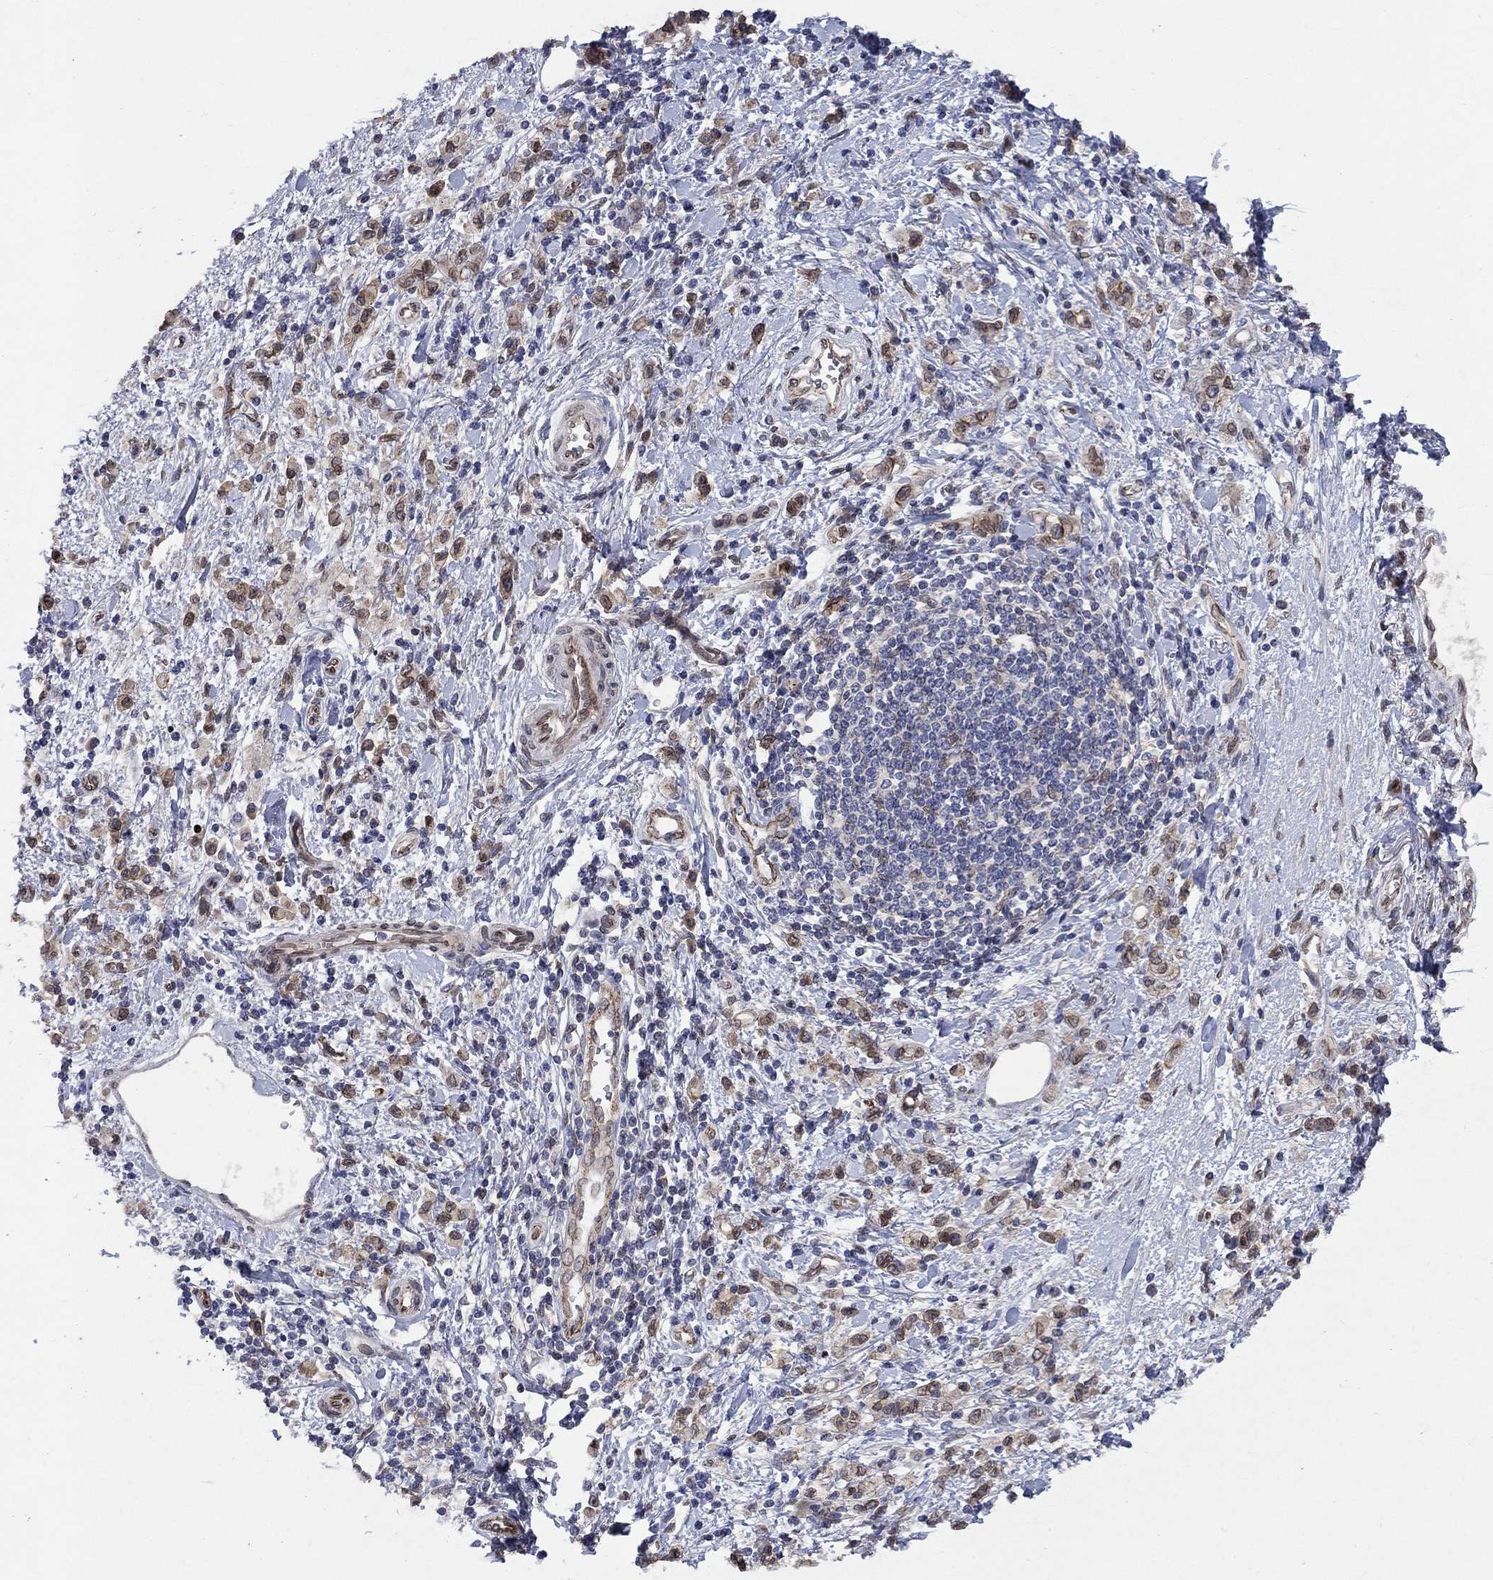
{"staining": {"intensity": "moderate", "quantity": "25%-75%", "location": "cytoplasmic/membranous"}, "tissue": "stomach cancer", "cell_type": "Tumor cells", "image_type": "cancer", "snomed": [{"axis": "morphology", "description": "Adenocarcinoma, NOS"}, {"axis": "topography", "description": "Stomach"}], "caption": "Protein staining reveals moderate cytoplasmic/membranous expression in approximately 25%-75% of tumor cells in stomach cancer (adenocarcinoma).", "gene": "EMC9", "patient": {"sex": "male", "age": 77}}